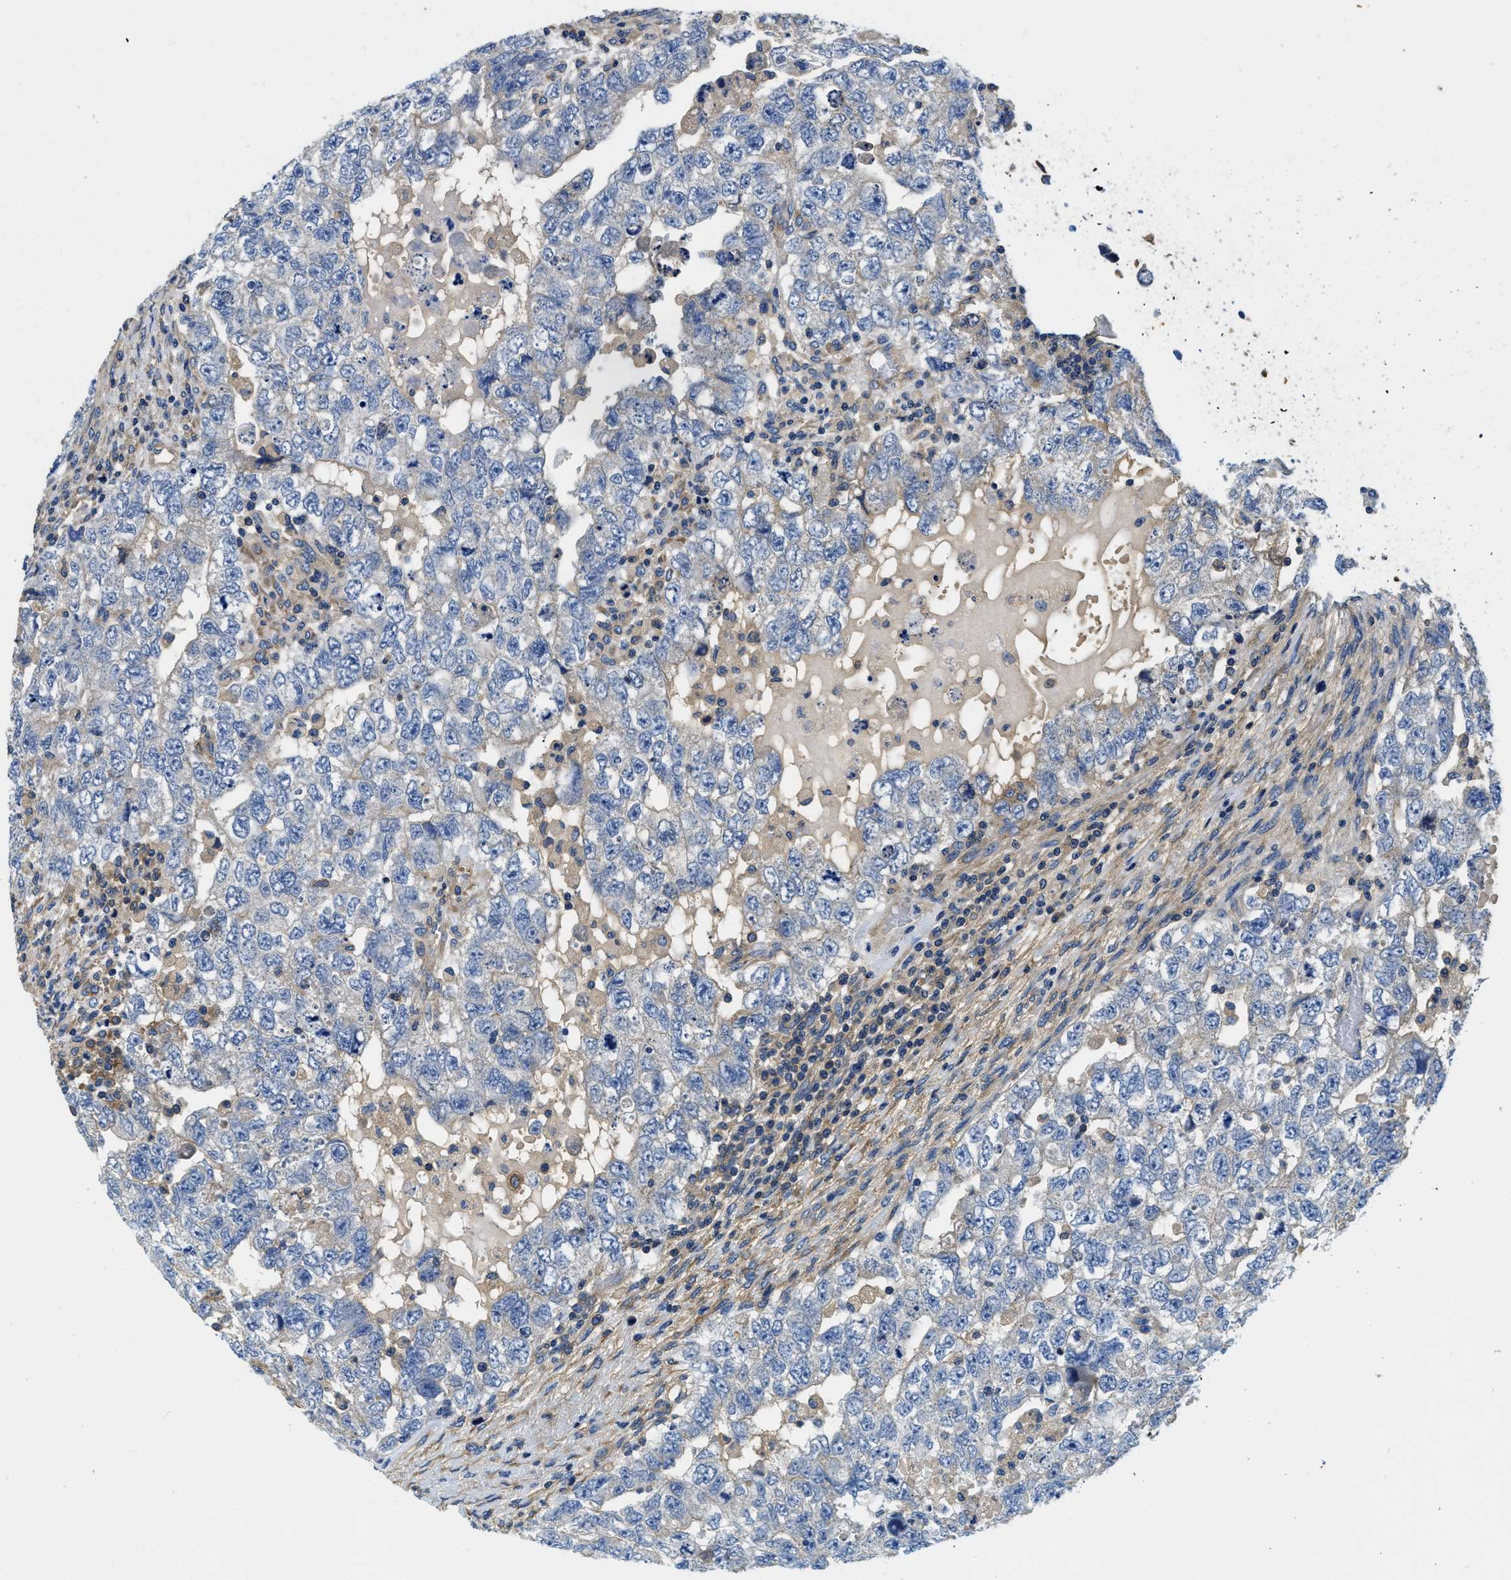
{"staining": {"intensity": "negative", "quantity": "none", "location": "none"}, "tissue": "testis cancer", "cell_type": "Tumor cells", "image_type": "cancer", "snomed": [{"axis": "morphology", "description": "Carcinoma, Embryonal, NOS"}, {"axis": "topography", "description": "Testis"}], "caption": "Immunohistochemistry micrograph of neoplastic tissue: testis cancer (embryonal carcinoma) stained with DAB (3,3'-diaminobenzidine) exhibits no significant protein staining in tumor cells.", "gene": "STAT2", "patient": {"sex": "male", "age": 36}}